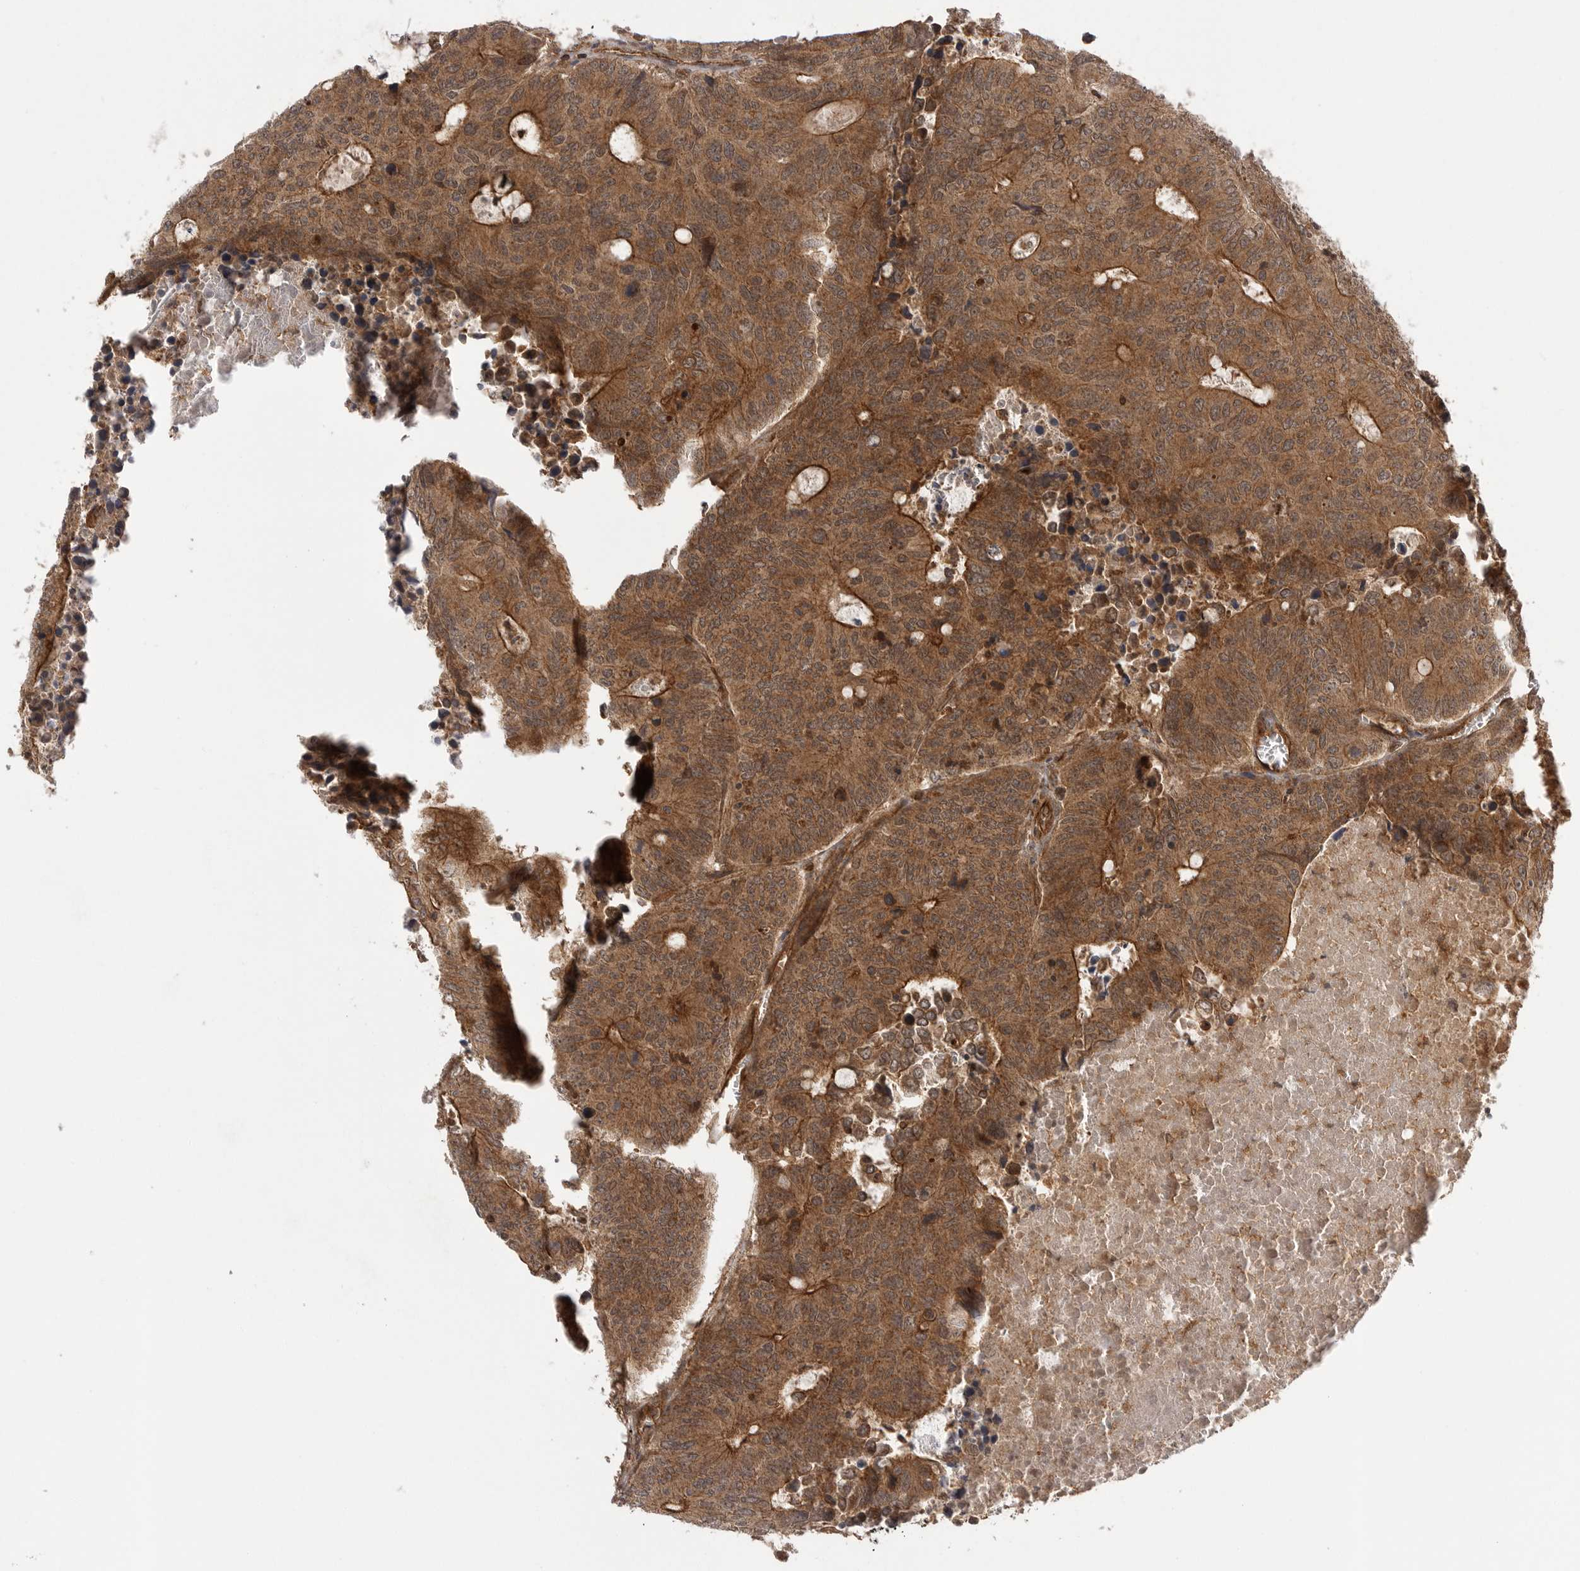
{"staining": {"intensity": "strong", "quantity": ">75%", "location": "cytoplasmic/membranous"}, "tissue": "colorectal cancer", "cell_type": "Tumor cells", "image_type": "cancer", "snomed": [{"axis": "morphology", "description": "Adenocarcinoma, NOS"}, {"axis": "topography", "description": "Colon"}], "caption": "Colorectal adenocarcinoma tissue displays strong cytoplasmic/membranous staining in approximately >75% of tumor cells, visualized by immunohistochemistry.", "gene": "PRDX4", "patient": {"sex": "male", "age": 87}}